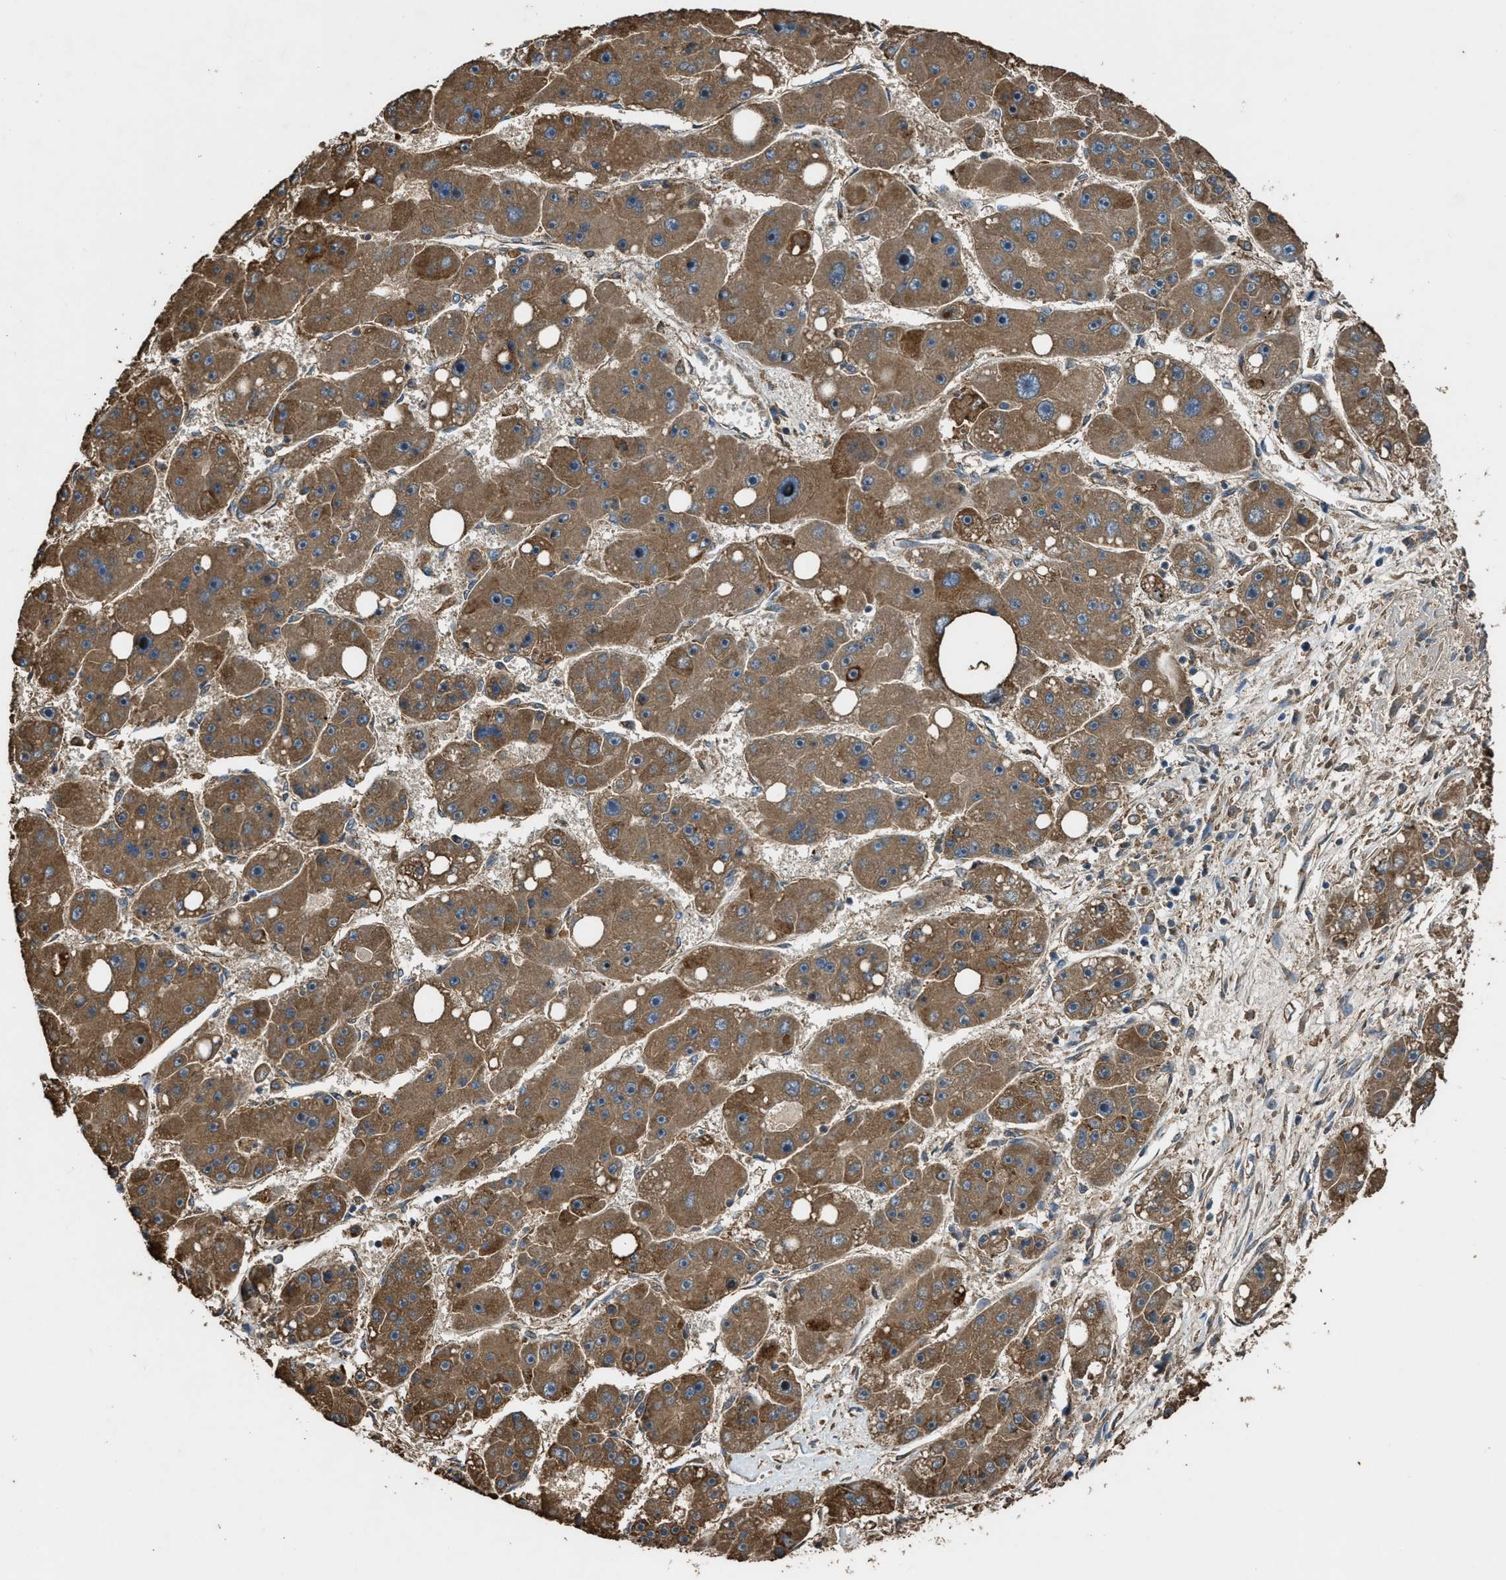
{"staining": {"intensity": "moderate", "quantity": ">75%", "location": "cytoplasmic/membranous"}, "tissue": "liver cancer", "cell_type": "Tumor cells", "image_type": "cancer", "snomed": [{"axis": "morphology", "description": "Carcinoma, Hepatocellular, NOS"}, {"axis": "topography", "description": "Liver"}], "caption": "Immunohistochemistry histopathology image of human liver hepatocellular carcinoma stained for a protein (brown), which shows medium levels of moderate cytoplasmic/membranous staining in approximately >75% of tumor cells.", "gene": "MAP3K8", "patient": {"sex": "female", "age": 61}}